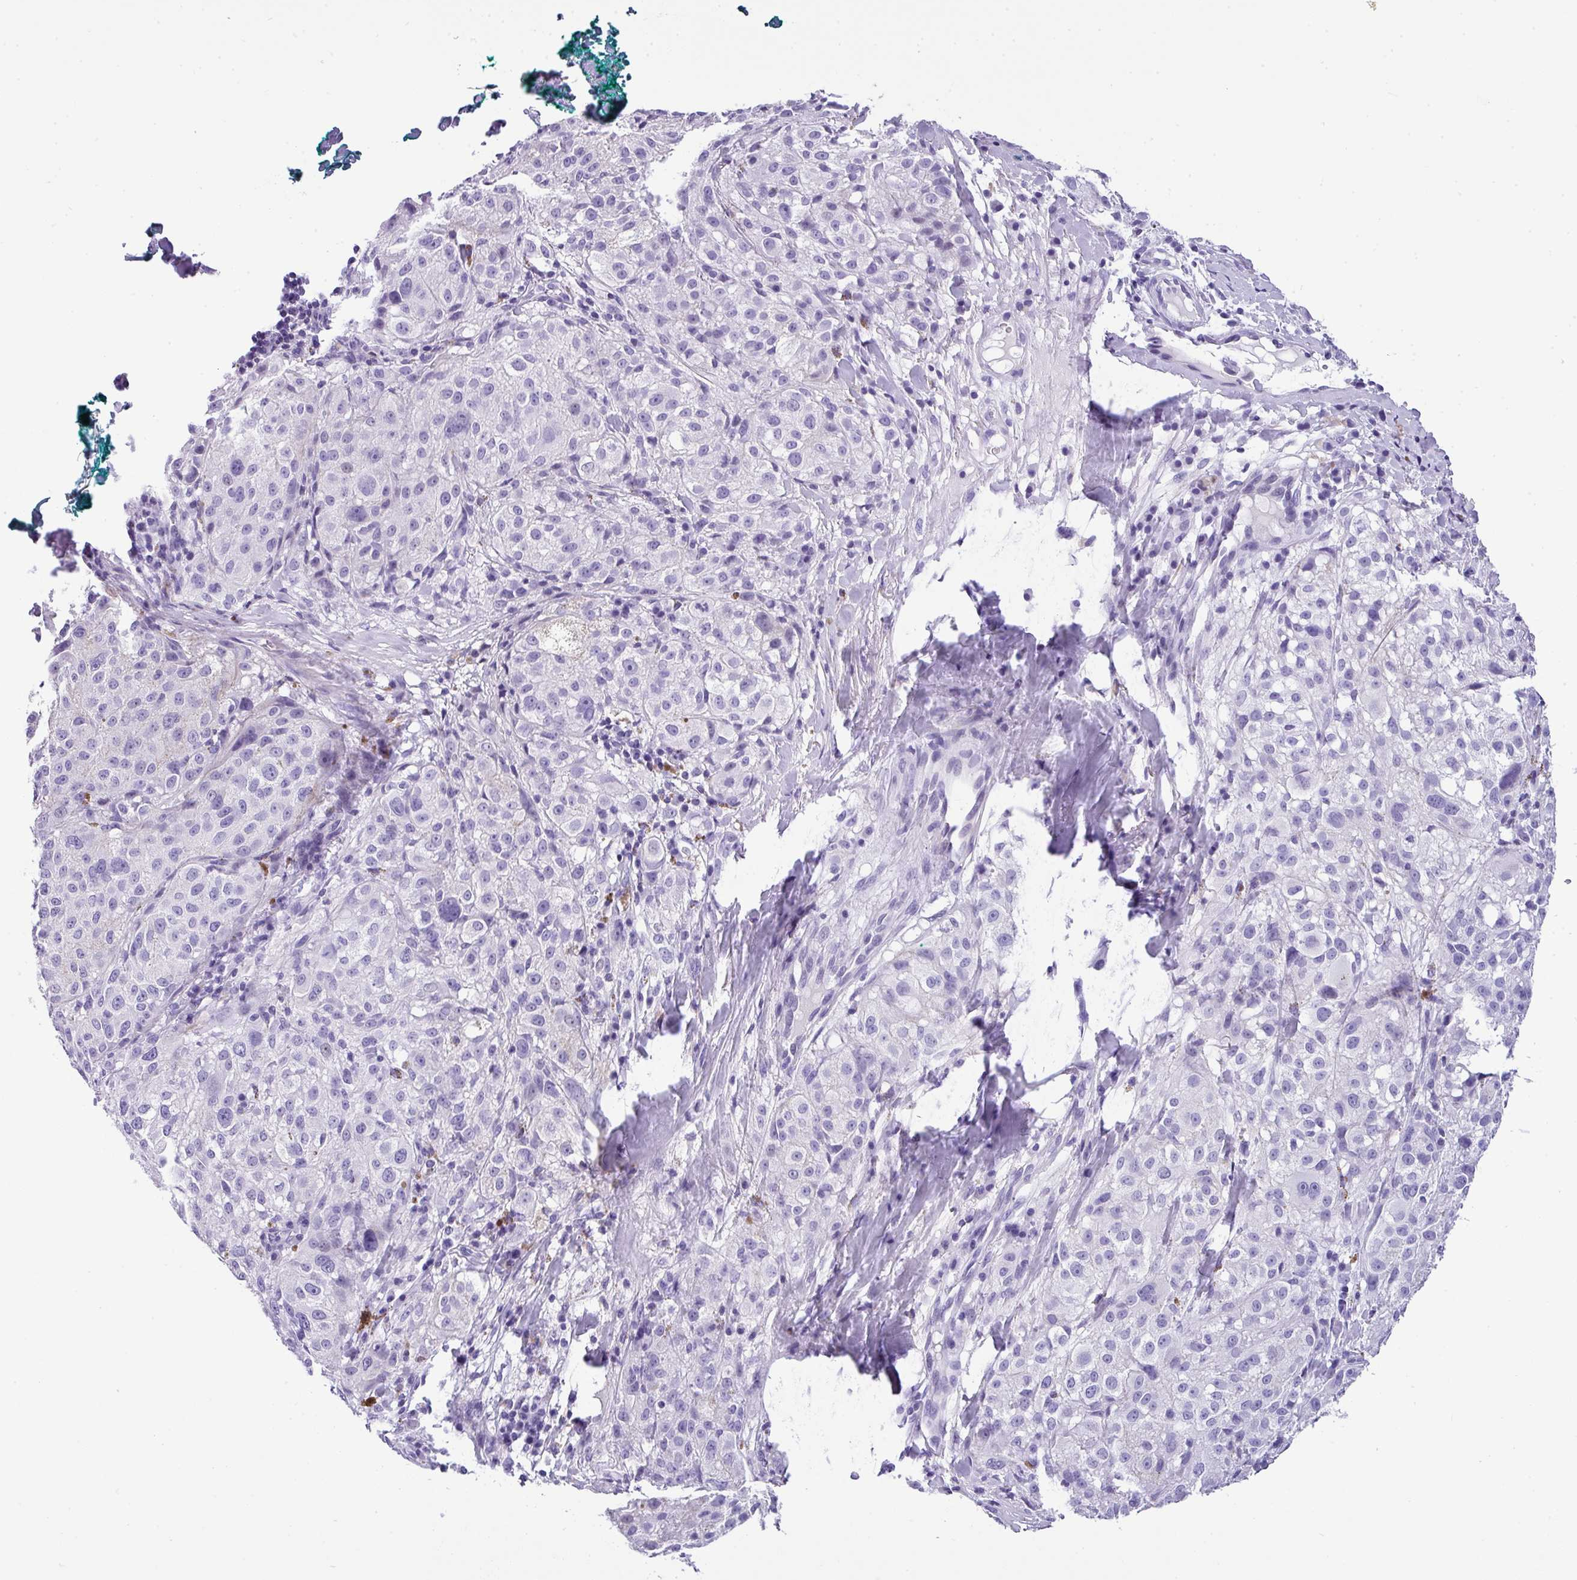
{"staining": {"intensity": "negative", "quantity": "none", "location": "none"}, "tissue": "melanoma", "cell_type": "Tumor cells", "image_type": "cancer", "snomed": [{"axis": "morphology", "description": "Necrosis, NOS"}, {"axis": "morphology", "description": "Malignant melanoma, NOS"}, {"axis": "topography", "description": "Skin"}], "caption": "Tumor cells show no significant expression in malignant melanoma.", "gene": "MUC21", "patient": {"sex": "female", "age": 87}}